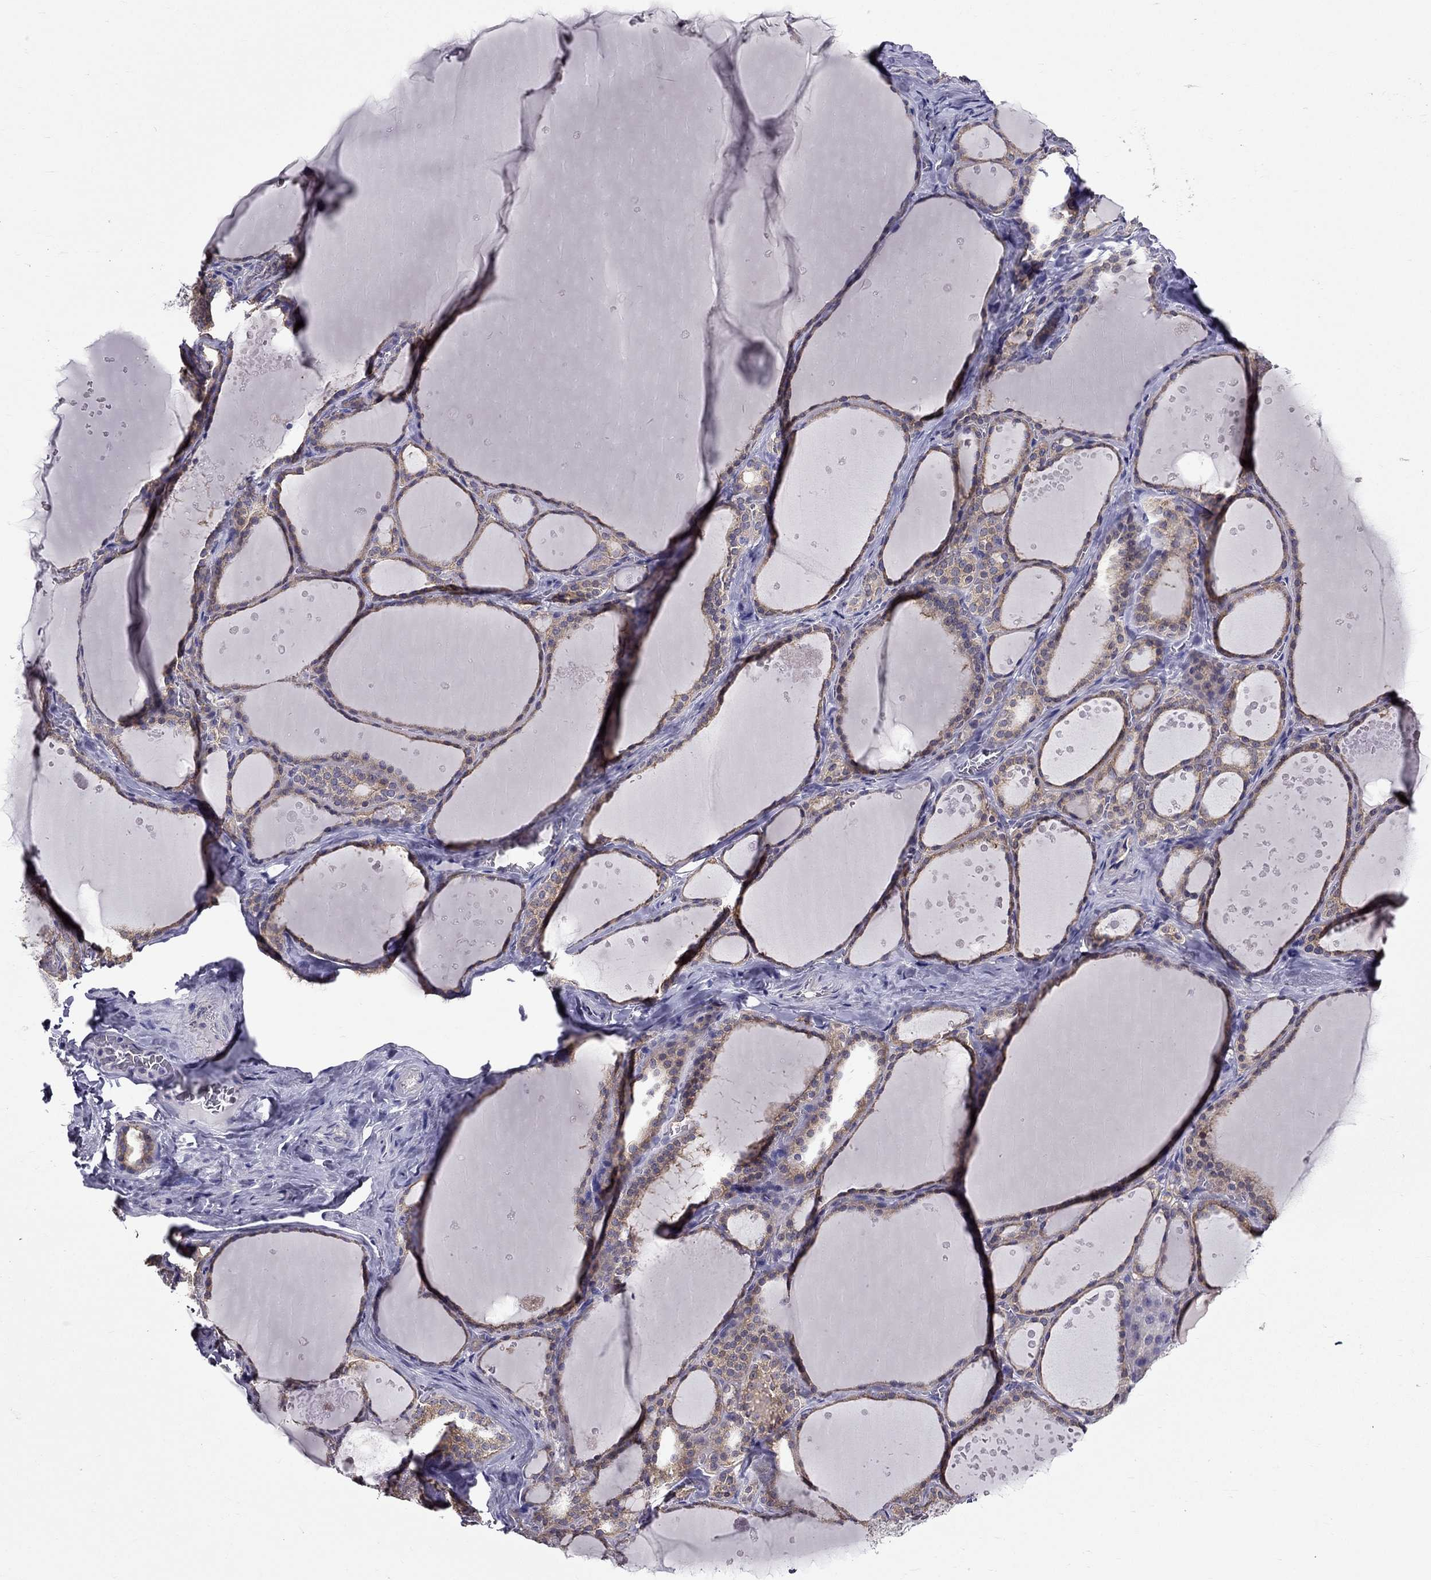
{"staining": {"intensity": "strong", "quantity": "<25%", "location": "cytoplasmic/membranous"}, "tissue": "thyroid gland", "cell_type": "Glandular cells", "image_type": "normal", "snomed": [{"axis": "morphology", "description": "Normal tissue, NOS"}, {"axis": "topography", "description": "Thyroid gland"}], "caption": "This is a micrograph of IHC staining of benign thyroid gland, which shows strong expression in the cytoplasmic/membranous of glandular cells.", "gene": "AAK1", "patient": {"sex": "male", "age": 63}}